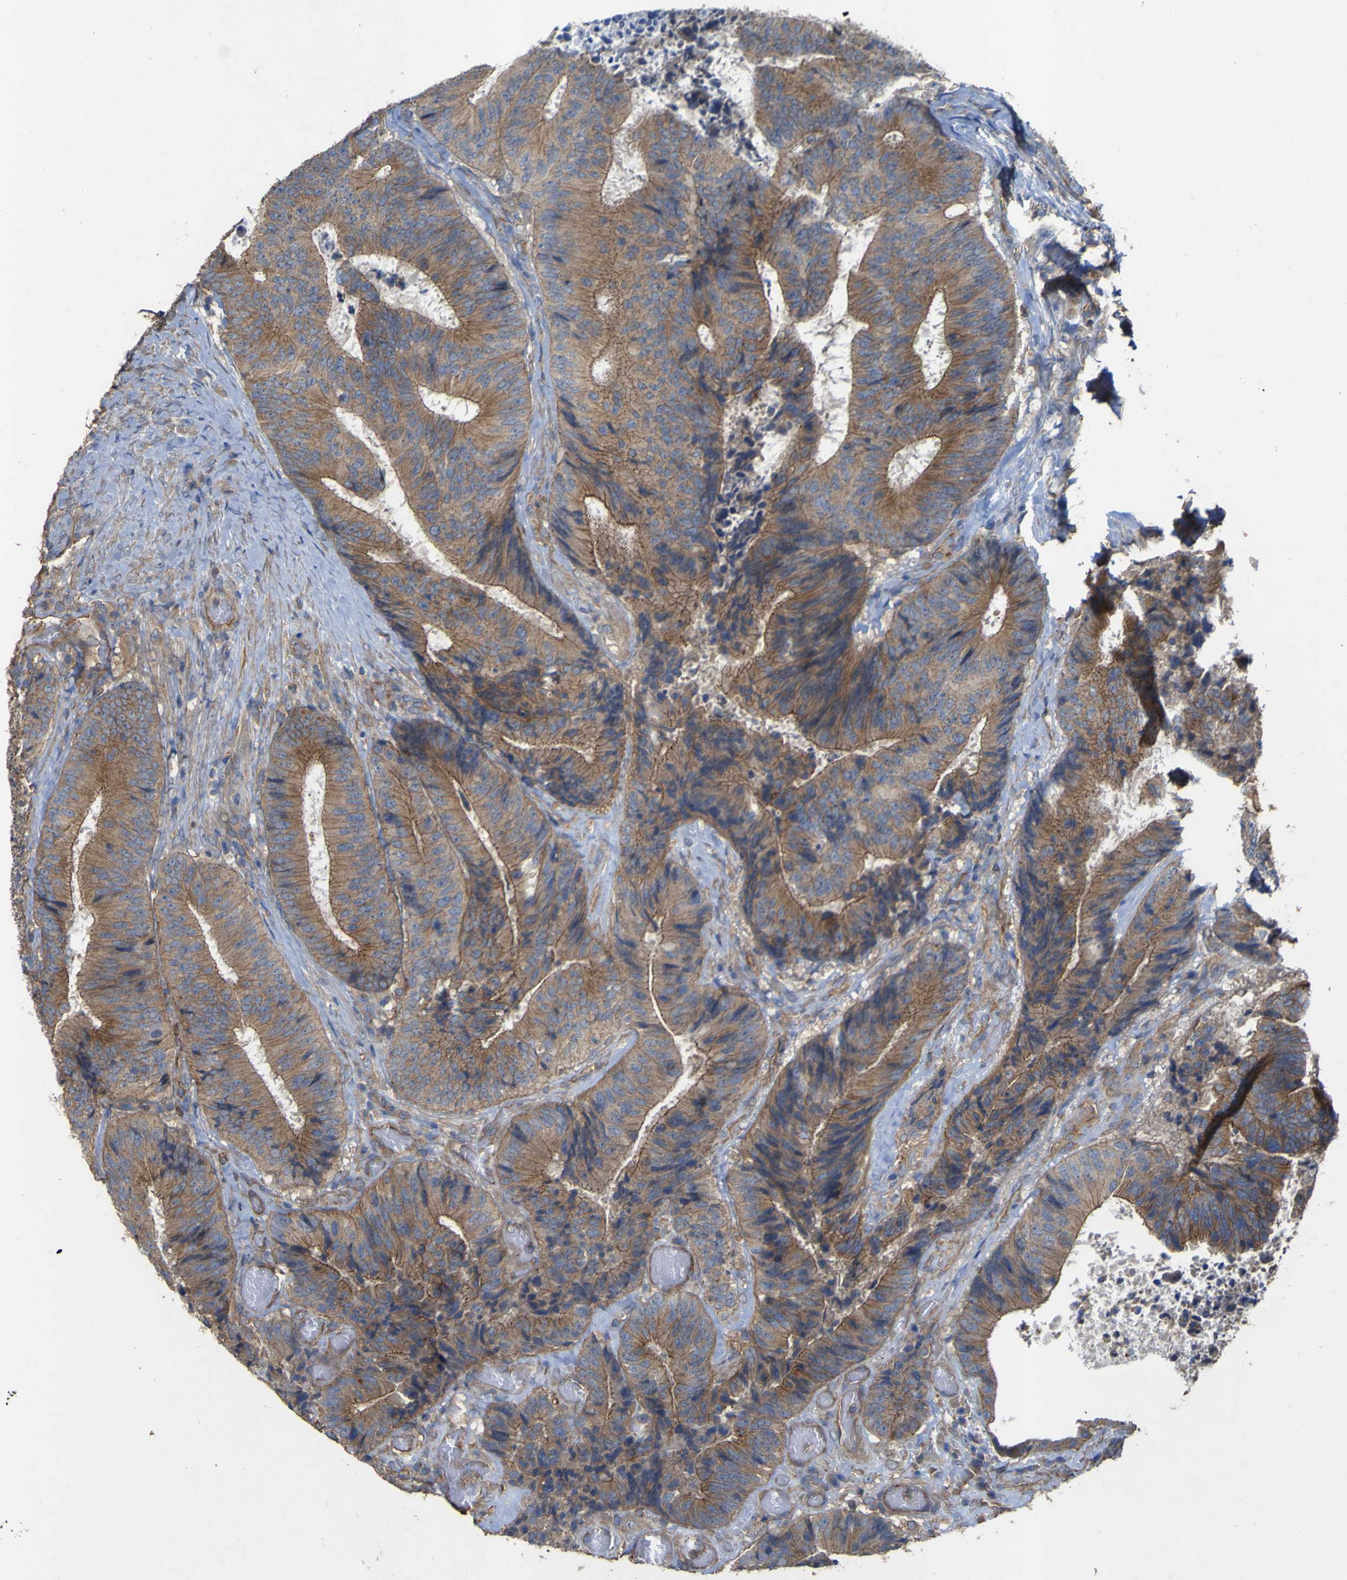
{"staining": {"intensity": "moderate", "quantity": ">75%", "location": "cytoplasmic/membranous"}, "tissue": "colorectal cancer", "cell_type": "Tumor cells", "image_type": "cancer", "snomed": [{"axis": "morphology", "description": "Adenocarcinoma, NOS"}, {"axis": "topography", "description": "Rectum"}], "caption": "Immunohistochemistry (IHC) of human adenocarcinoma (colorectal) shows medium levels of moderate cytoplasmic/membranous staining in about >75% of tumor cells.", "gene": "TNFSF15", "patient": {"sex": "male", "age": 72}}